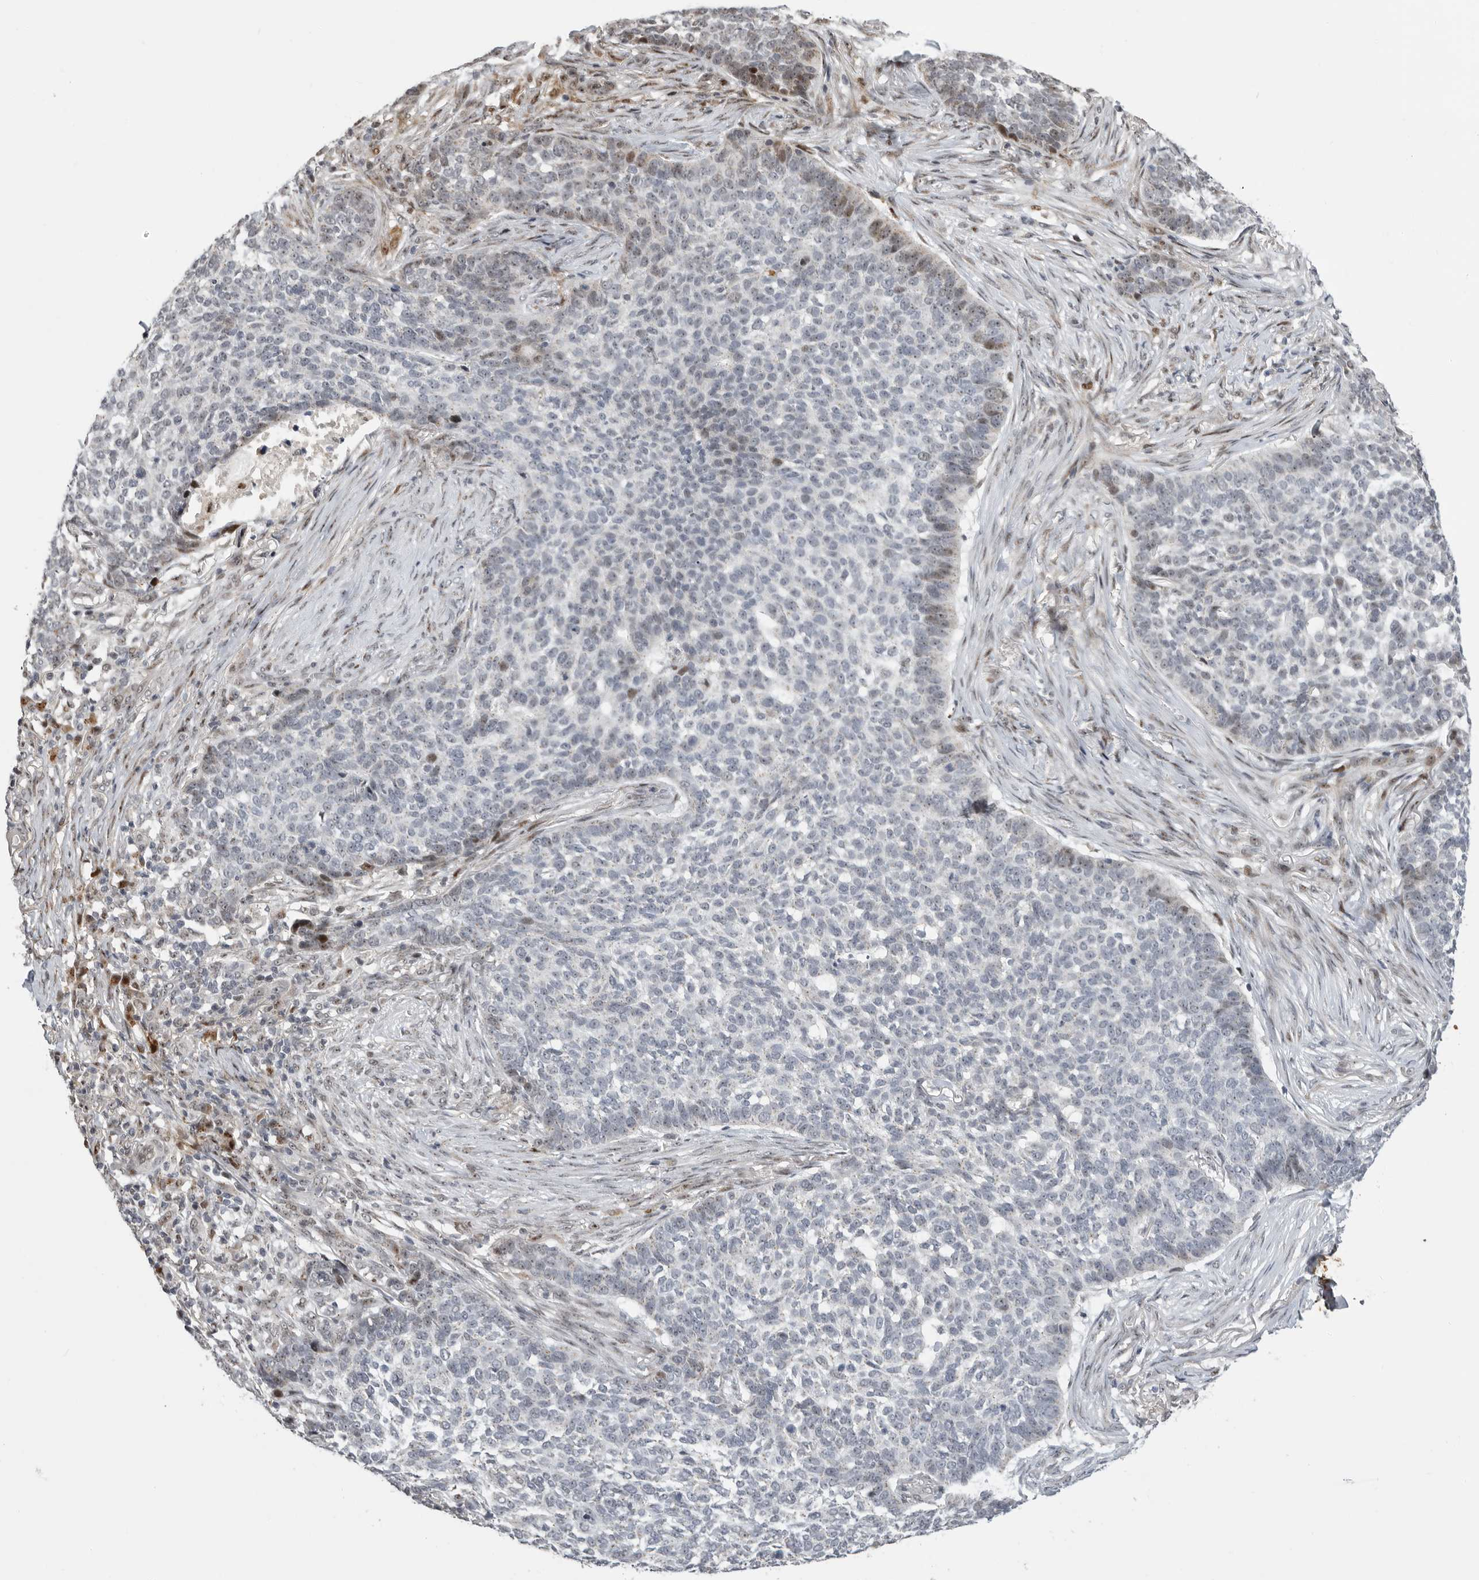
{"staining": {"intensity": "weak", "quantity": "25%-75%", "location": "nuclear"}, "tissue": "skin cancer", "cell_type": "Tumor cells", "image_type": "cancer", "snomed": [{"axis": "morphology", "description": "Basal cell carcinoma"}, {"axis": "topography", "description": "Skin"}], "caption": "An image of human skin basal cell carcinoma stained for a protein exhibits weak nuclear brown staining in tumor cells.", "gene": "PCMTD1", "patient": {"sex": "male", "age": 85}}